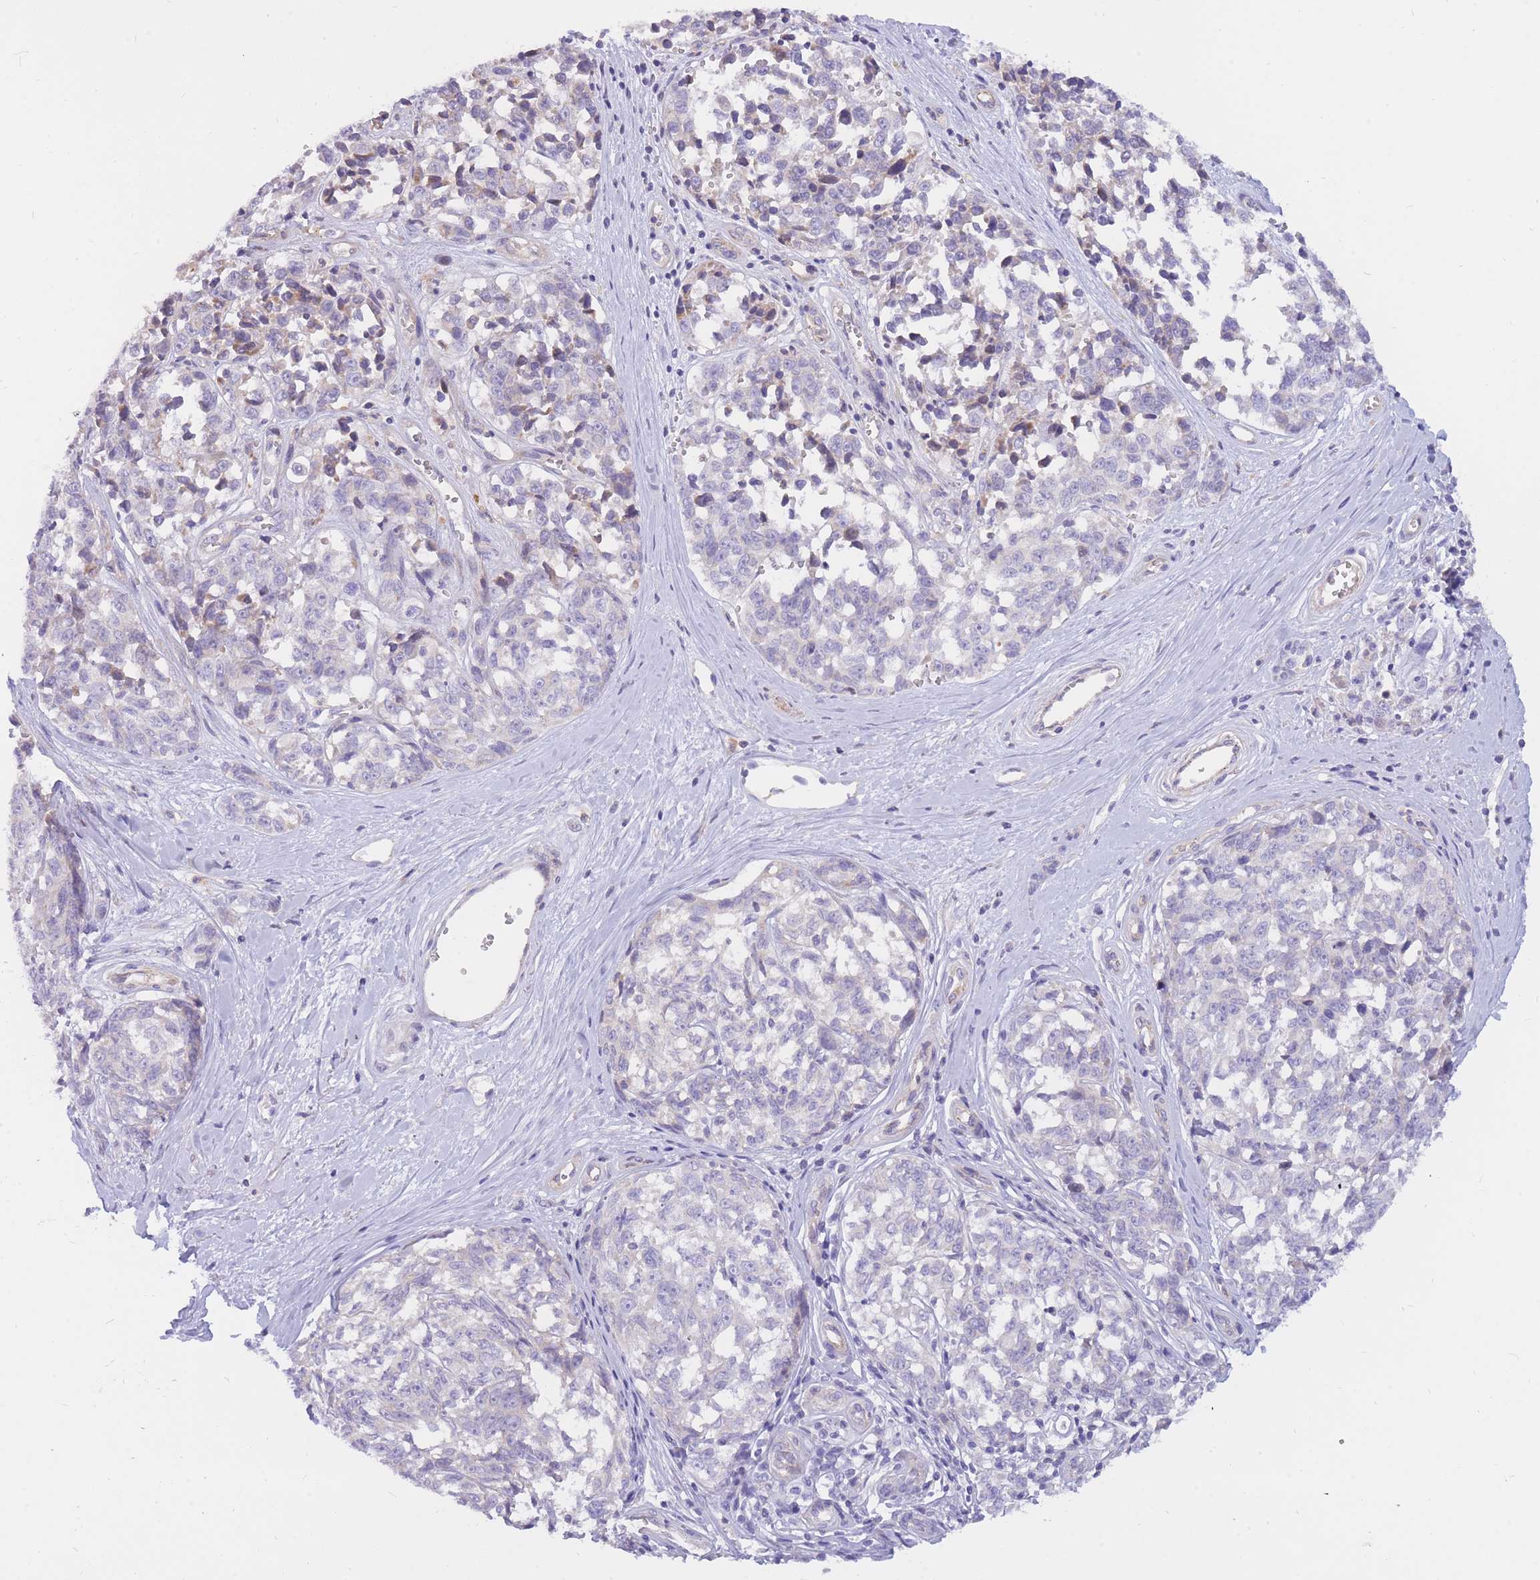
{"staining": {"intensity": "negative", "quantity": "none", "location": "none"}, "tissue": "melanoma", "cell_type": "Tumor cells", "image_type": "cancer", "snomed": [{"axis": "morphology", "description": "Normal tissue, NOS"}, {"axis": "morphology", "description": "Malignant melanoma, NOS"}, {"axis": "topography", "description": "Skin"}], "caption": "DAB (3,3'-diaminobenzidine) immunohistochemical staining of human melanoma reveals no significant staining in tumor cells.", "gene": "SULT1A1", "patient": {"sex": "female", "age": 64}}